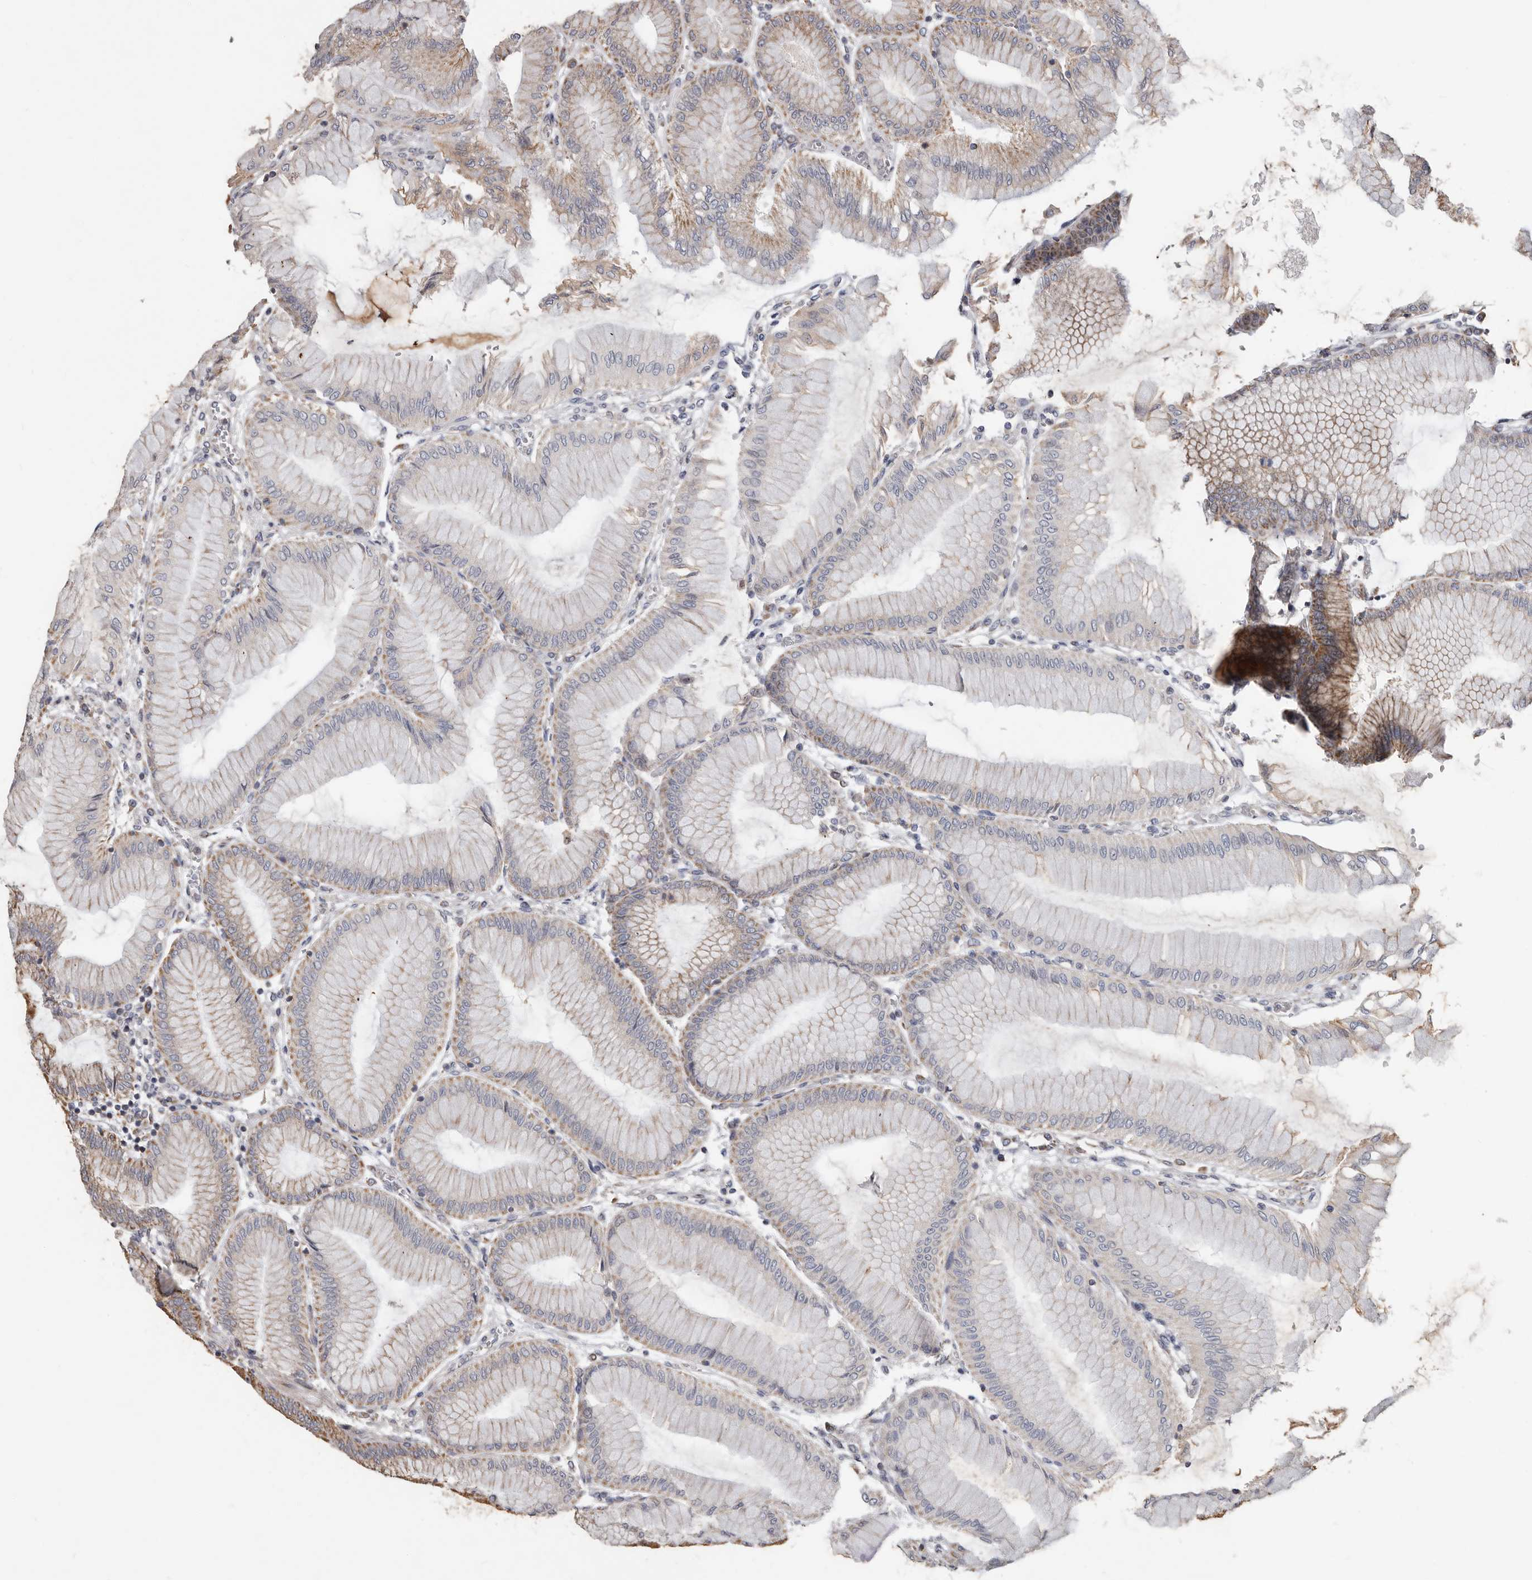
{"staining": {"intensity": "moderate", "quantity": "25%-75%", "location": "cytoplasmic/membranous"}, "tissue": "stomach", "cell_type": "Glandular cells", "image_type": "normal", "snomed": [{"axis": "morphology", "description": "Normal tissue, NOS"}, {"axis": "topography", "description": "Stomach, upper"}], "caption": "Immunohistochemistry (IHC) staining of normal stomach, which exhibits medium levels of moderate cytoplasmic/membranous staining in approximately 25%-75% of glandular cells indicating moderate cytoplasmic/membranous protein positivity. The staining was performed using DAB (brown) for protein detection and nuclei were counterstained in hematoxylin (blue).", "gene": "MRPL18", "patient": {"sex": "female", "age": 56}}